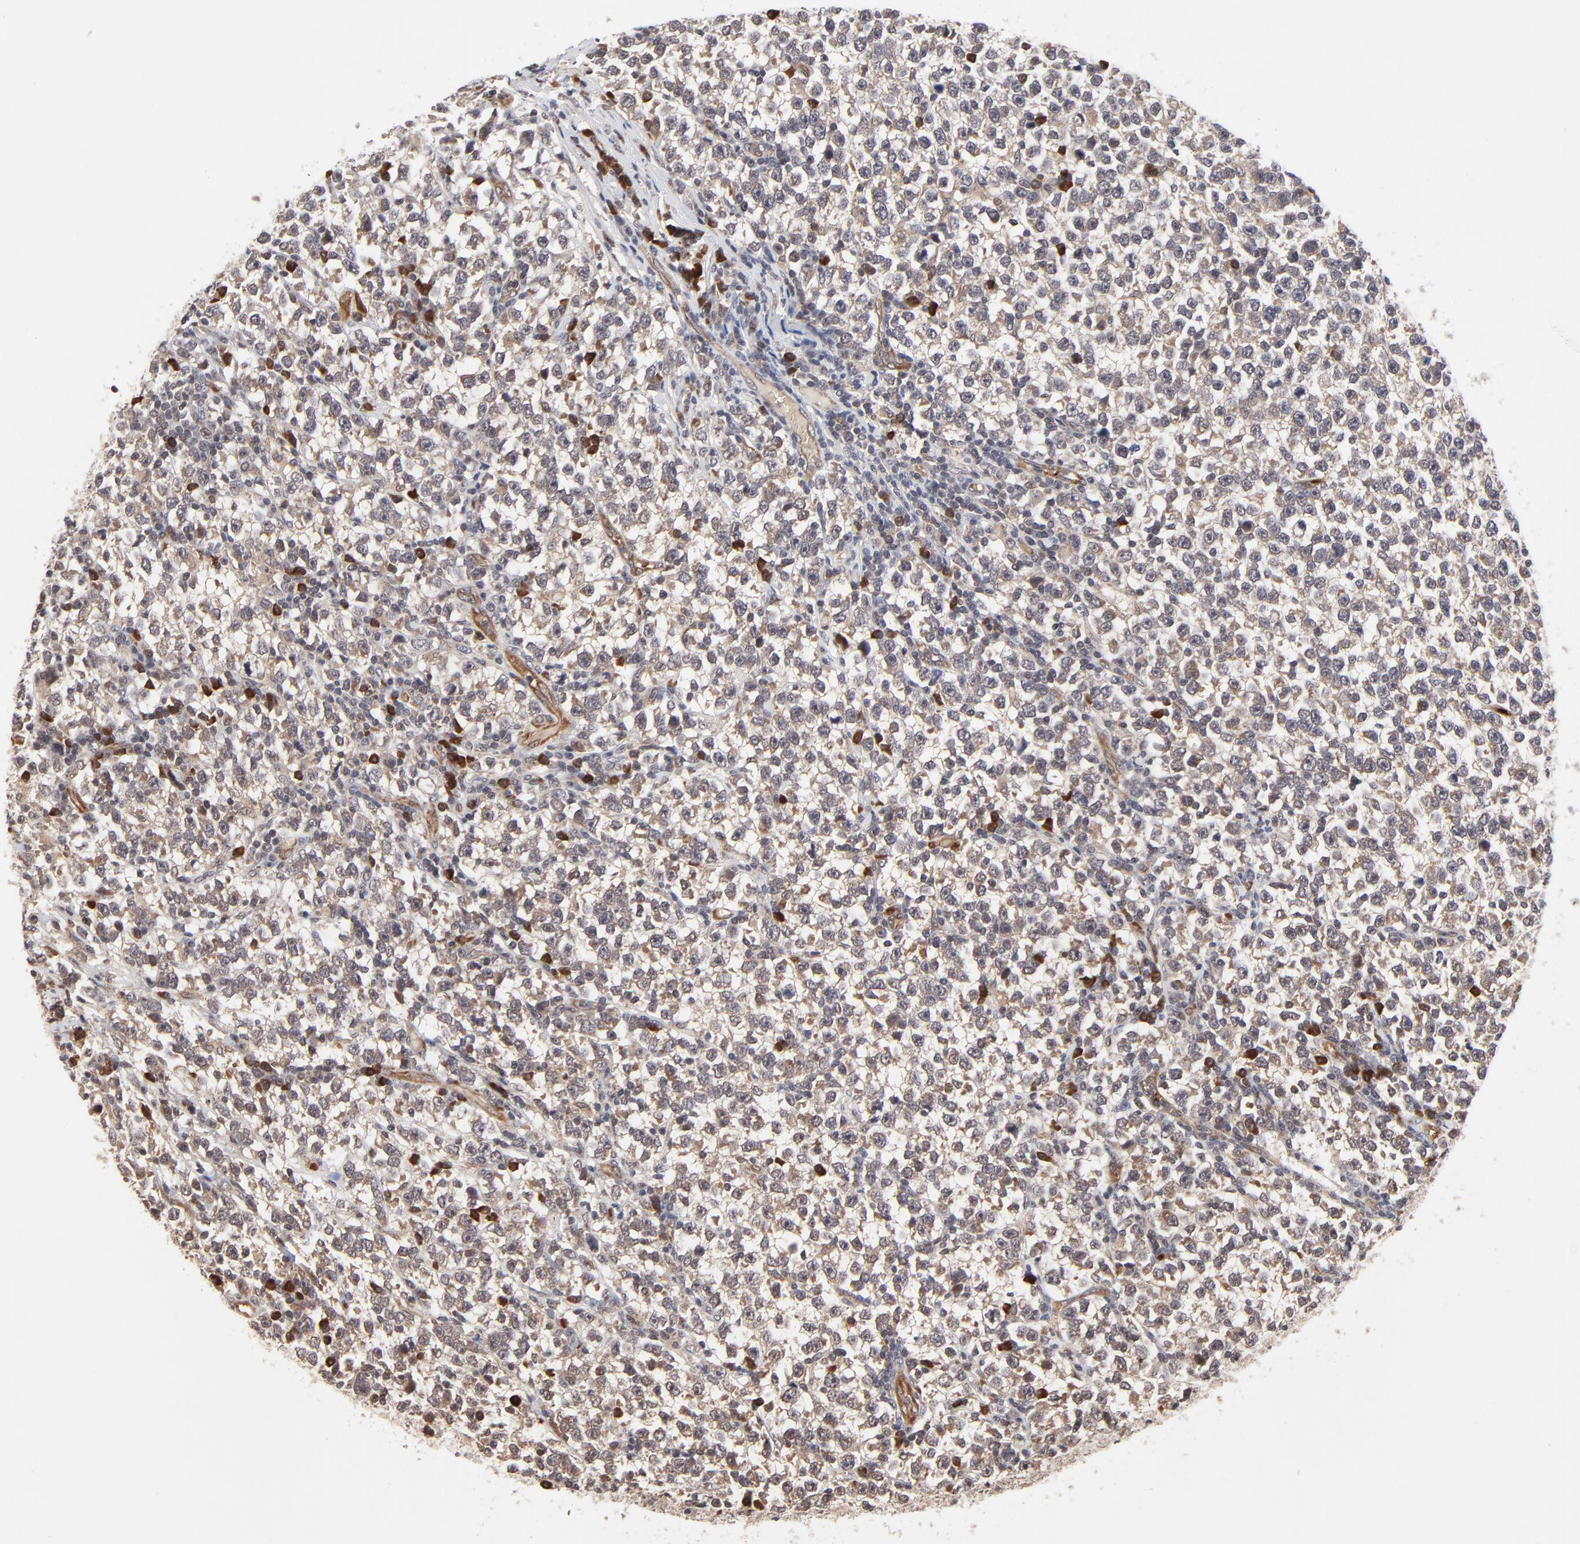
{"staining": {"intensity": "moderate", "quantity": "25%-75%", "location": "cytoplasmic/membranous"}, "tissue": "testis cancer", "cell_type": "Tumor cells", "image_type": "cancer", "snomed": [{"axis": "morphology", "description": "Seminoma, NOS"}, {"axis": "topography", "description": "Testis"}], "caption": "This is an image of immunohistochemistry (IHC) staining of testis cancer (seminoma), which shows moderate expression in the cytoplasmic/membranous of tumor cells.", "gene": "CASP10", "patient": {"sex": "male", "age": 43}}